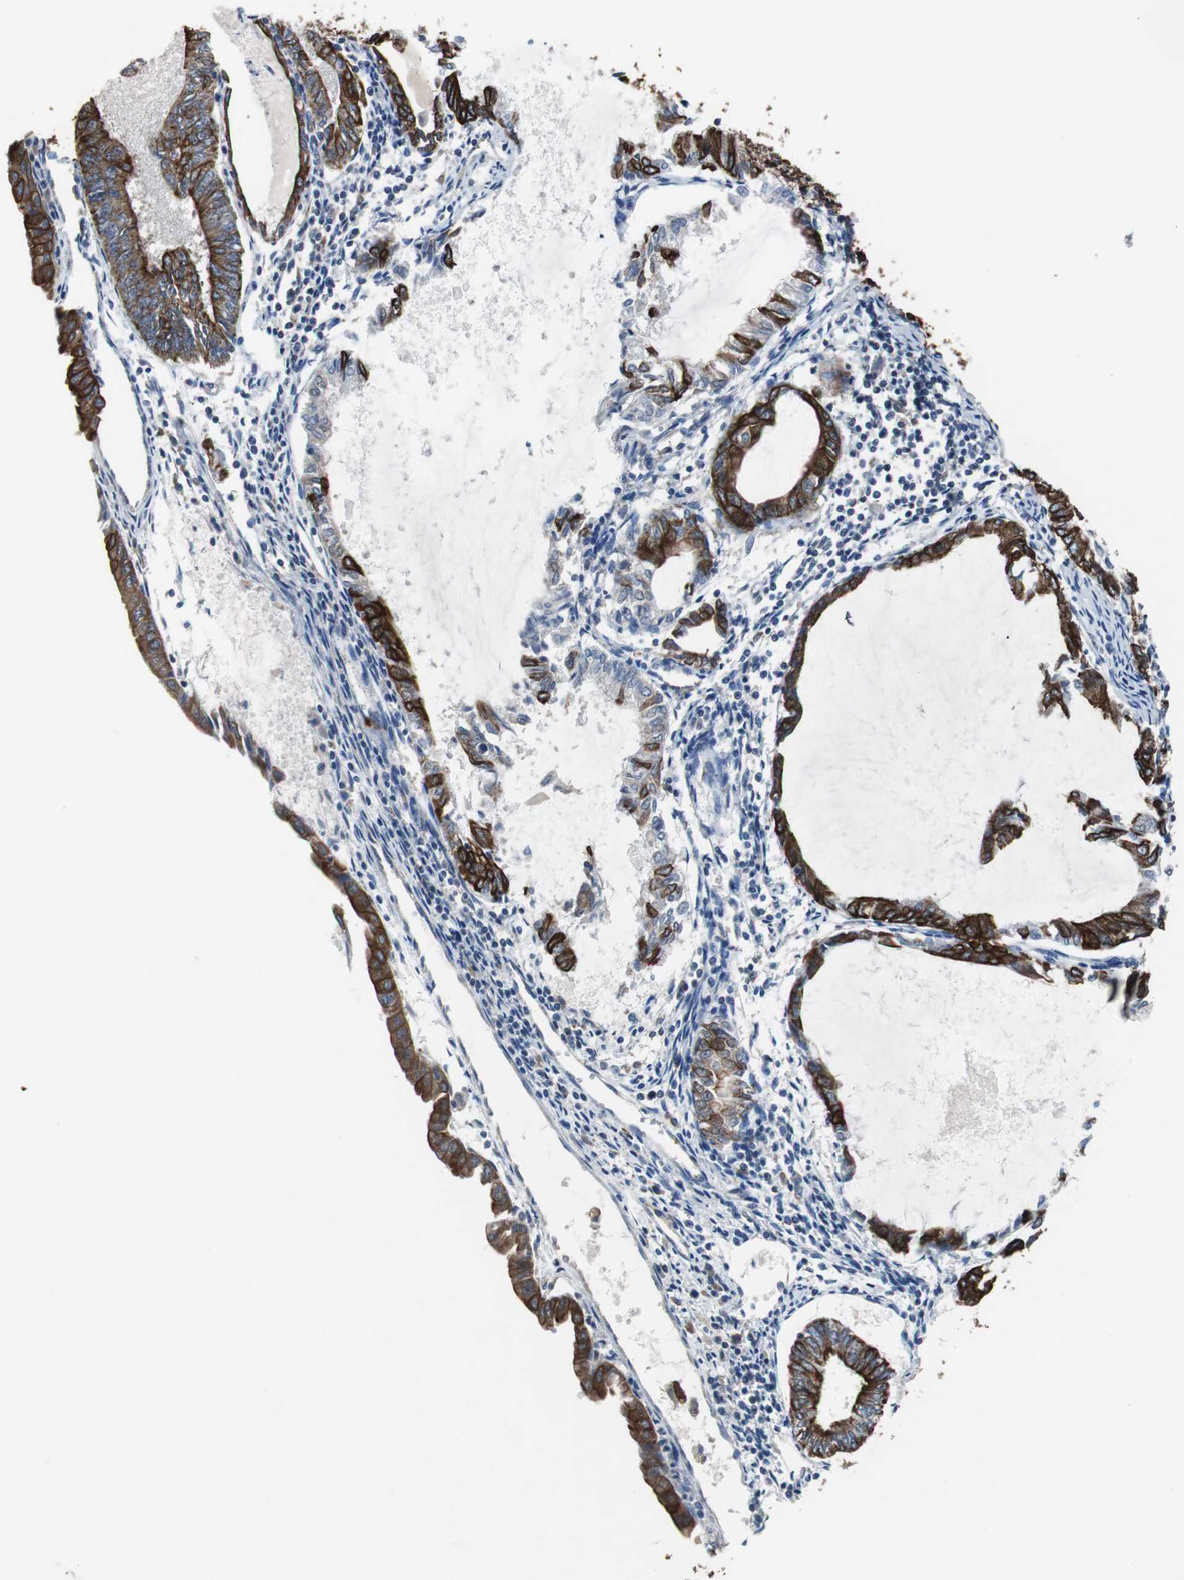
{"staining": {"intensity": "strong", "quantity": "25%-75%", "location": "cytoplasmic/membranous"}, "tissue": "endometrial cancer", "cell_type": "Tumor cells", "image_type": "cancer", "snomed": [{"axis": "morphology", "description": "Adenocarcinoma, NOS"}, {"axis": "topography", "description": "Endometrium"}], "caption": "Adenocarcinoma (endometrial) stained for a protein exhibits strong cytoplasmic/membranous positivity in tumor cells. Using DAB (3,3'-diaminobenzidine) (brown) and hematoxylin (blue) stains, captured at high magnification using brightfield microscopy.", "gene": "USP10", "patient": {"sex": "female", "age": 86}}